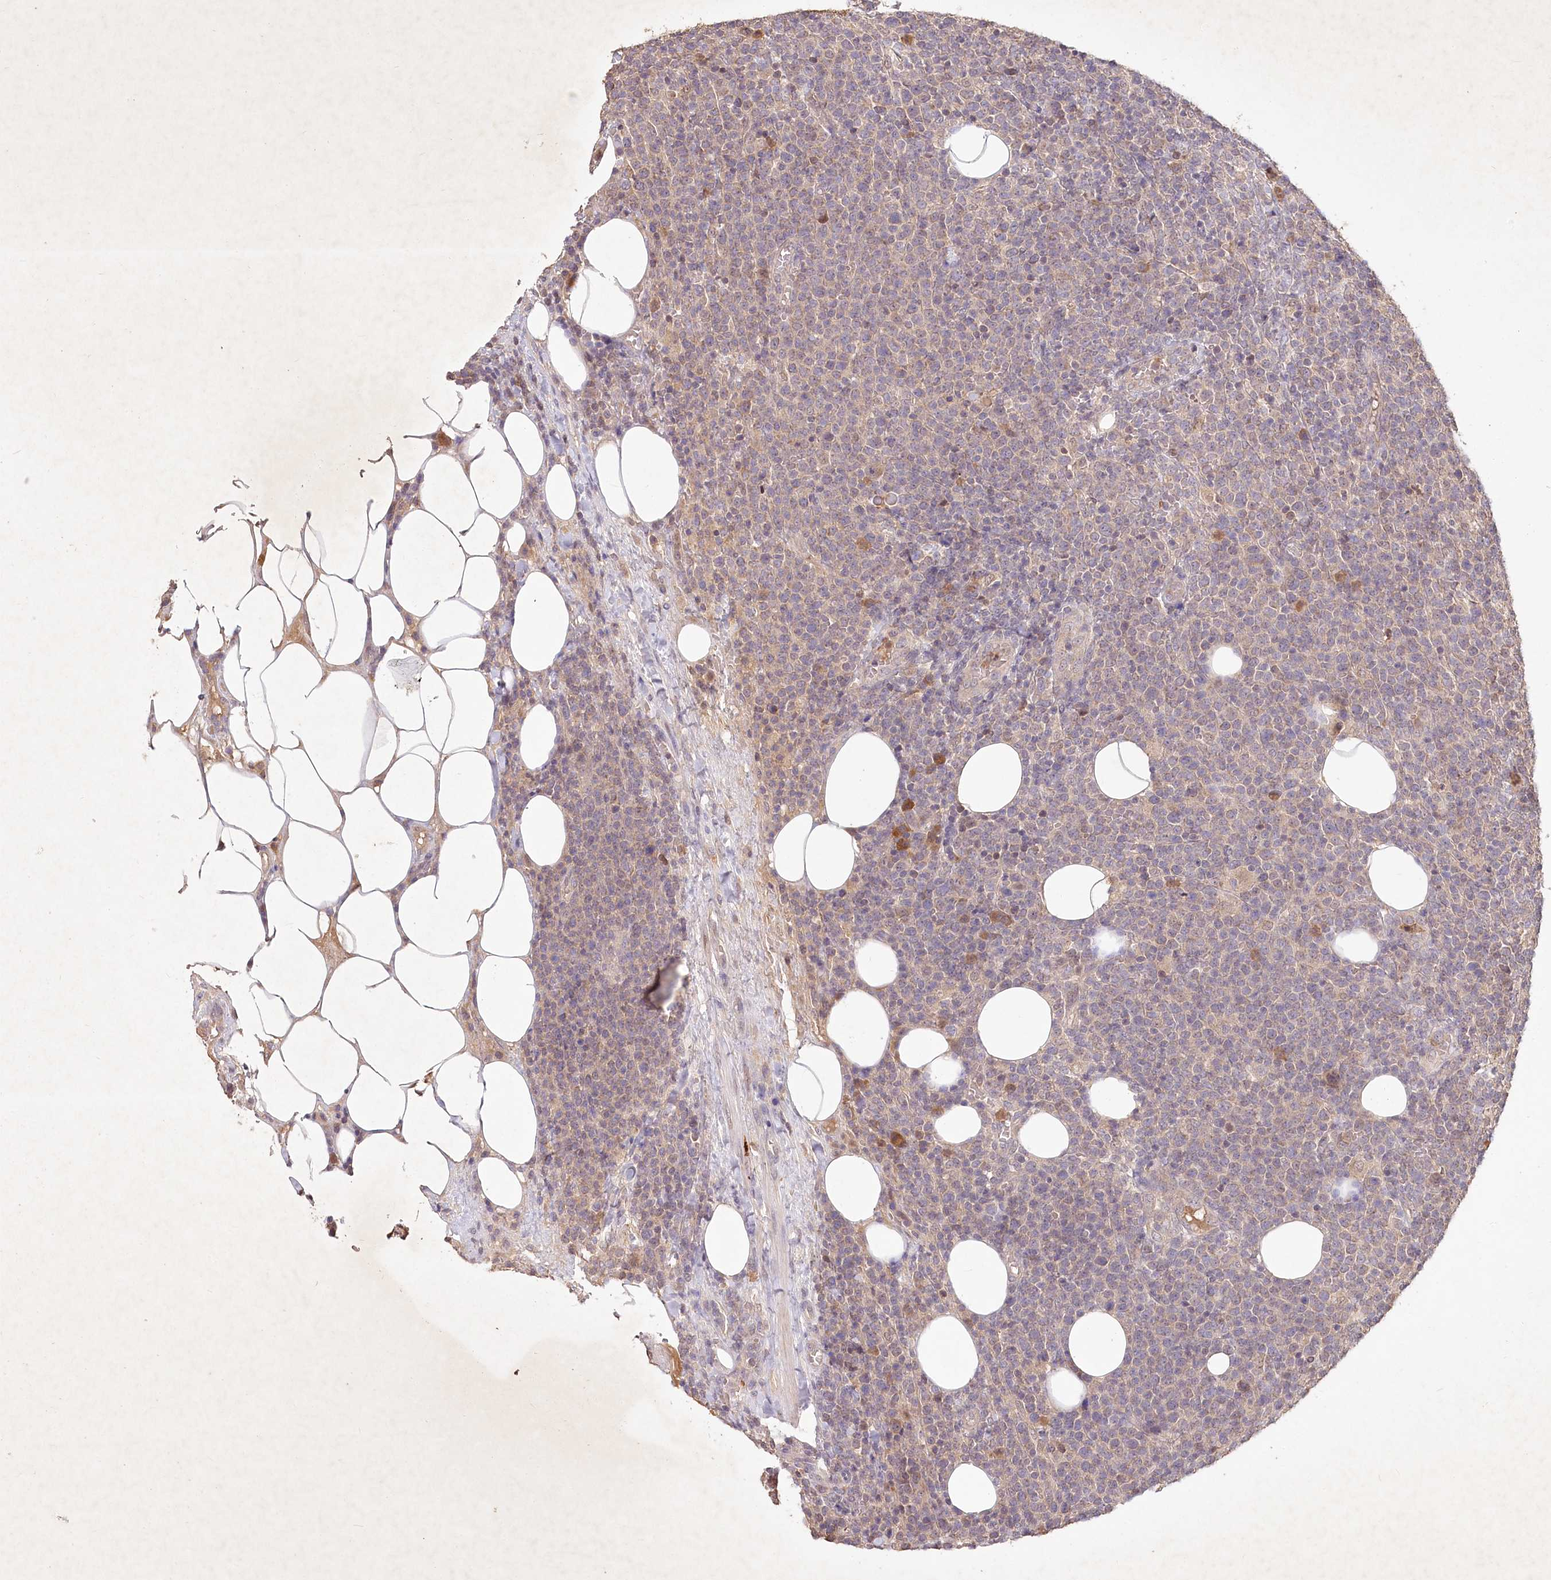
{"staining": {"intensity": "negative", "quantity": "none", "location": "none"}, "tissue": "lymphoma", "cell_type": "Tumor cells", "image_type": "cancer", "snomed": [{"axis": "morphology", "description": "Malignant lymphoma, non-Hodgkin's type, High grade"}, {"axis": "topography", "description": "Lymph node"}], "caption": "Tumor cells show no significant protein expression in malignant lymphoma, non-Hodgkin's type (high-grade). (Stains: DAB IHC with hematoxylin counter stain, Microscopy: brightfield microscopy at high magnification).", "gene": "IRAK1BP1", "patient": {"sex": "male", "age": 61}}